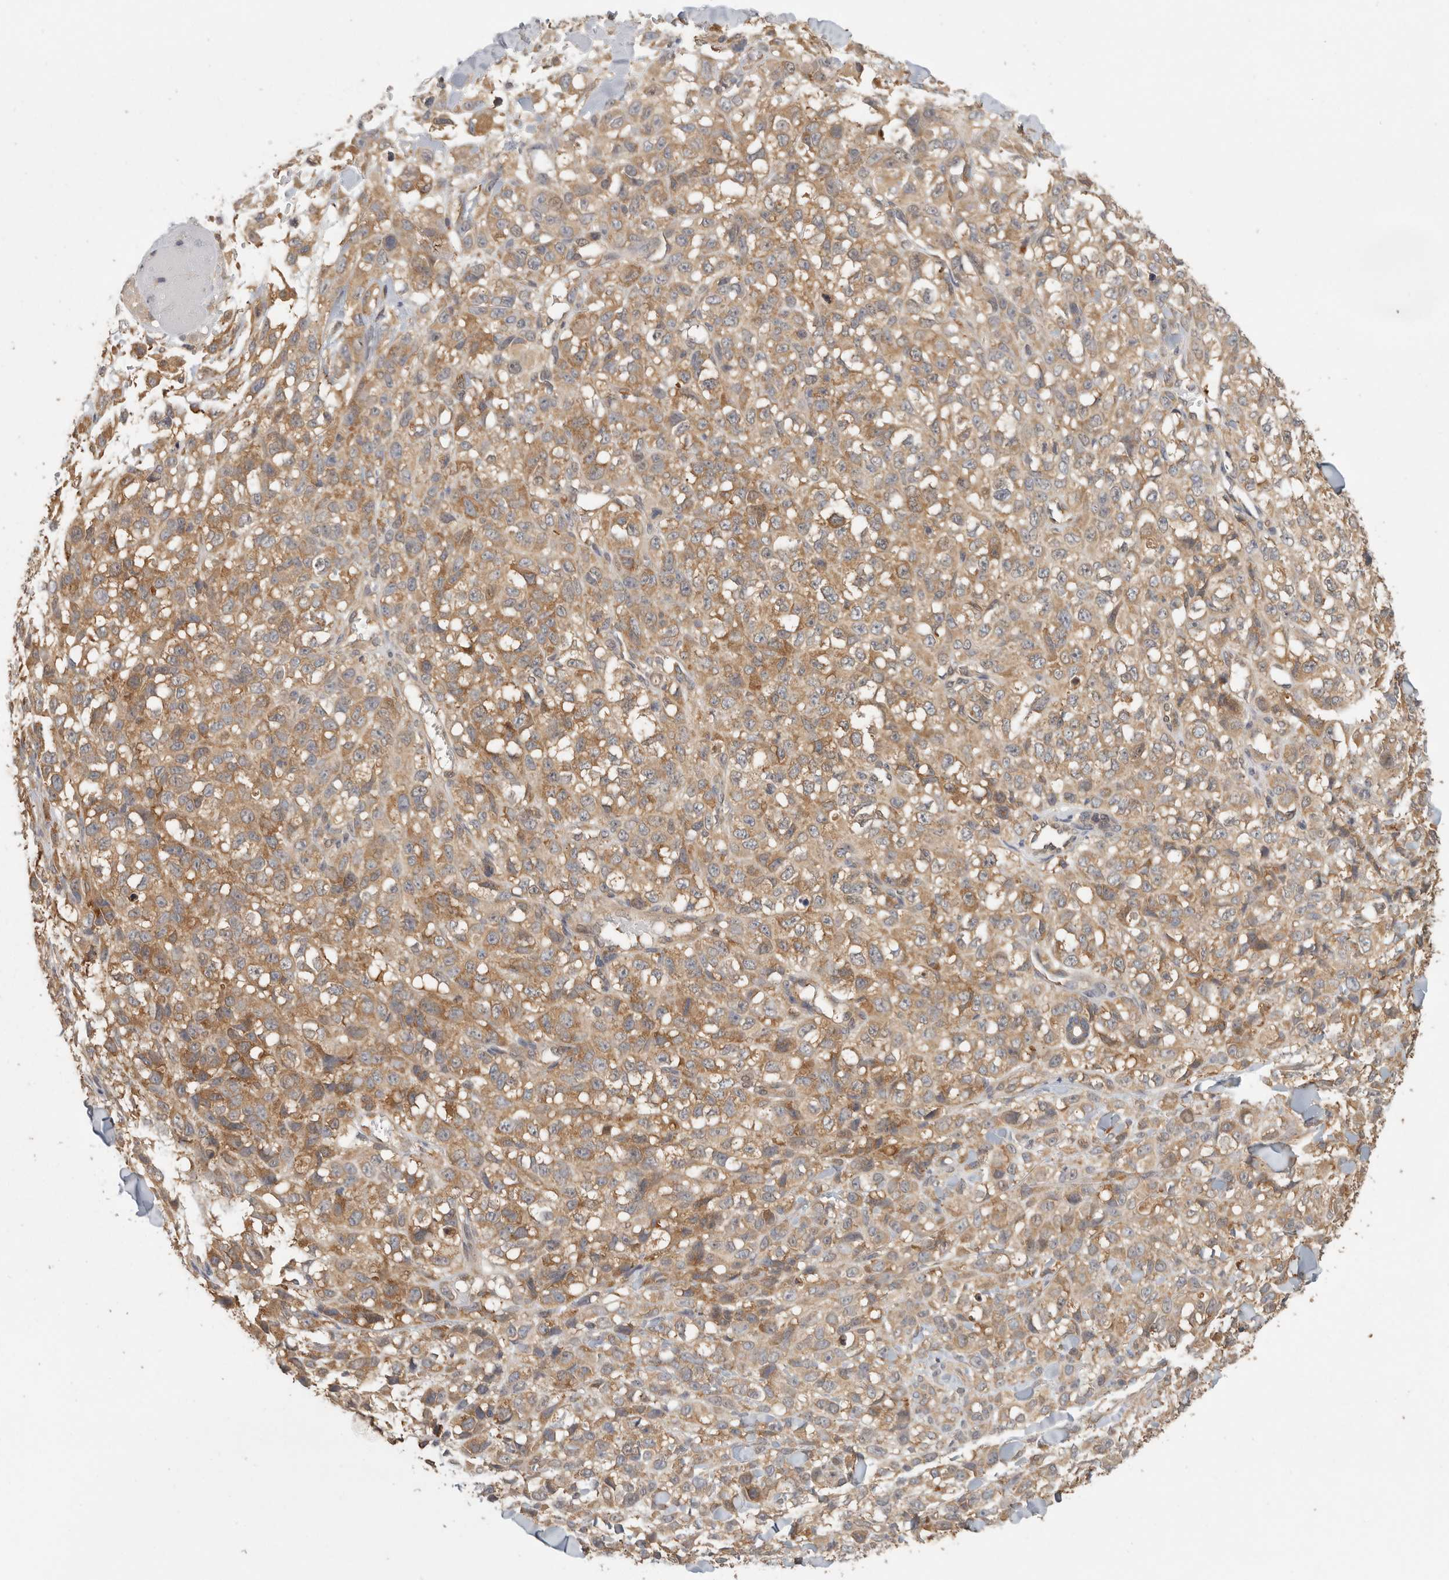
{"staining": {"intensity": "moderate", "quantity": ">75%", "location": "cytoplasmic/membranous"}, "tissue": "melanoma", "cell_type": "Tumor cells", "image_type": "cancer", "snomed": [{"axis": "morphology", "description": "Malignant melanoma, Metastatic site"}, {"axis": "topography", "description": "Skin"}], "caption": "A high-resolution histopathology image shows immunohistochemistry (IHC) staining of melanoma, which exhibits moderate cytoplasmic/membranous expression in about >75% of tumor cells. (DAB (3,3'-diaminobenzidine) IHC with brightfield microscopy, high magnification).", "gene": "CCT8", "patient": {"sex": "female", "age": 72}}